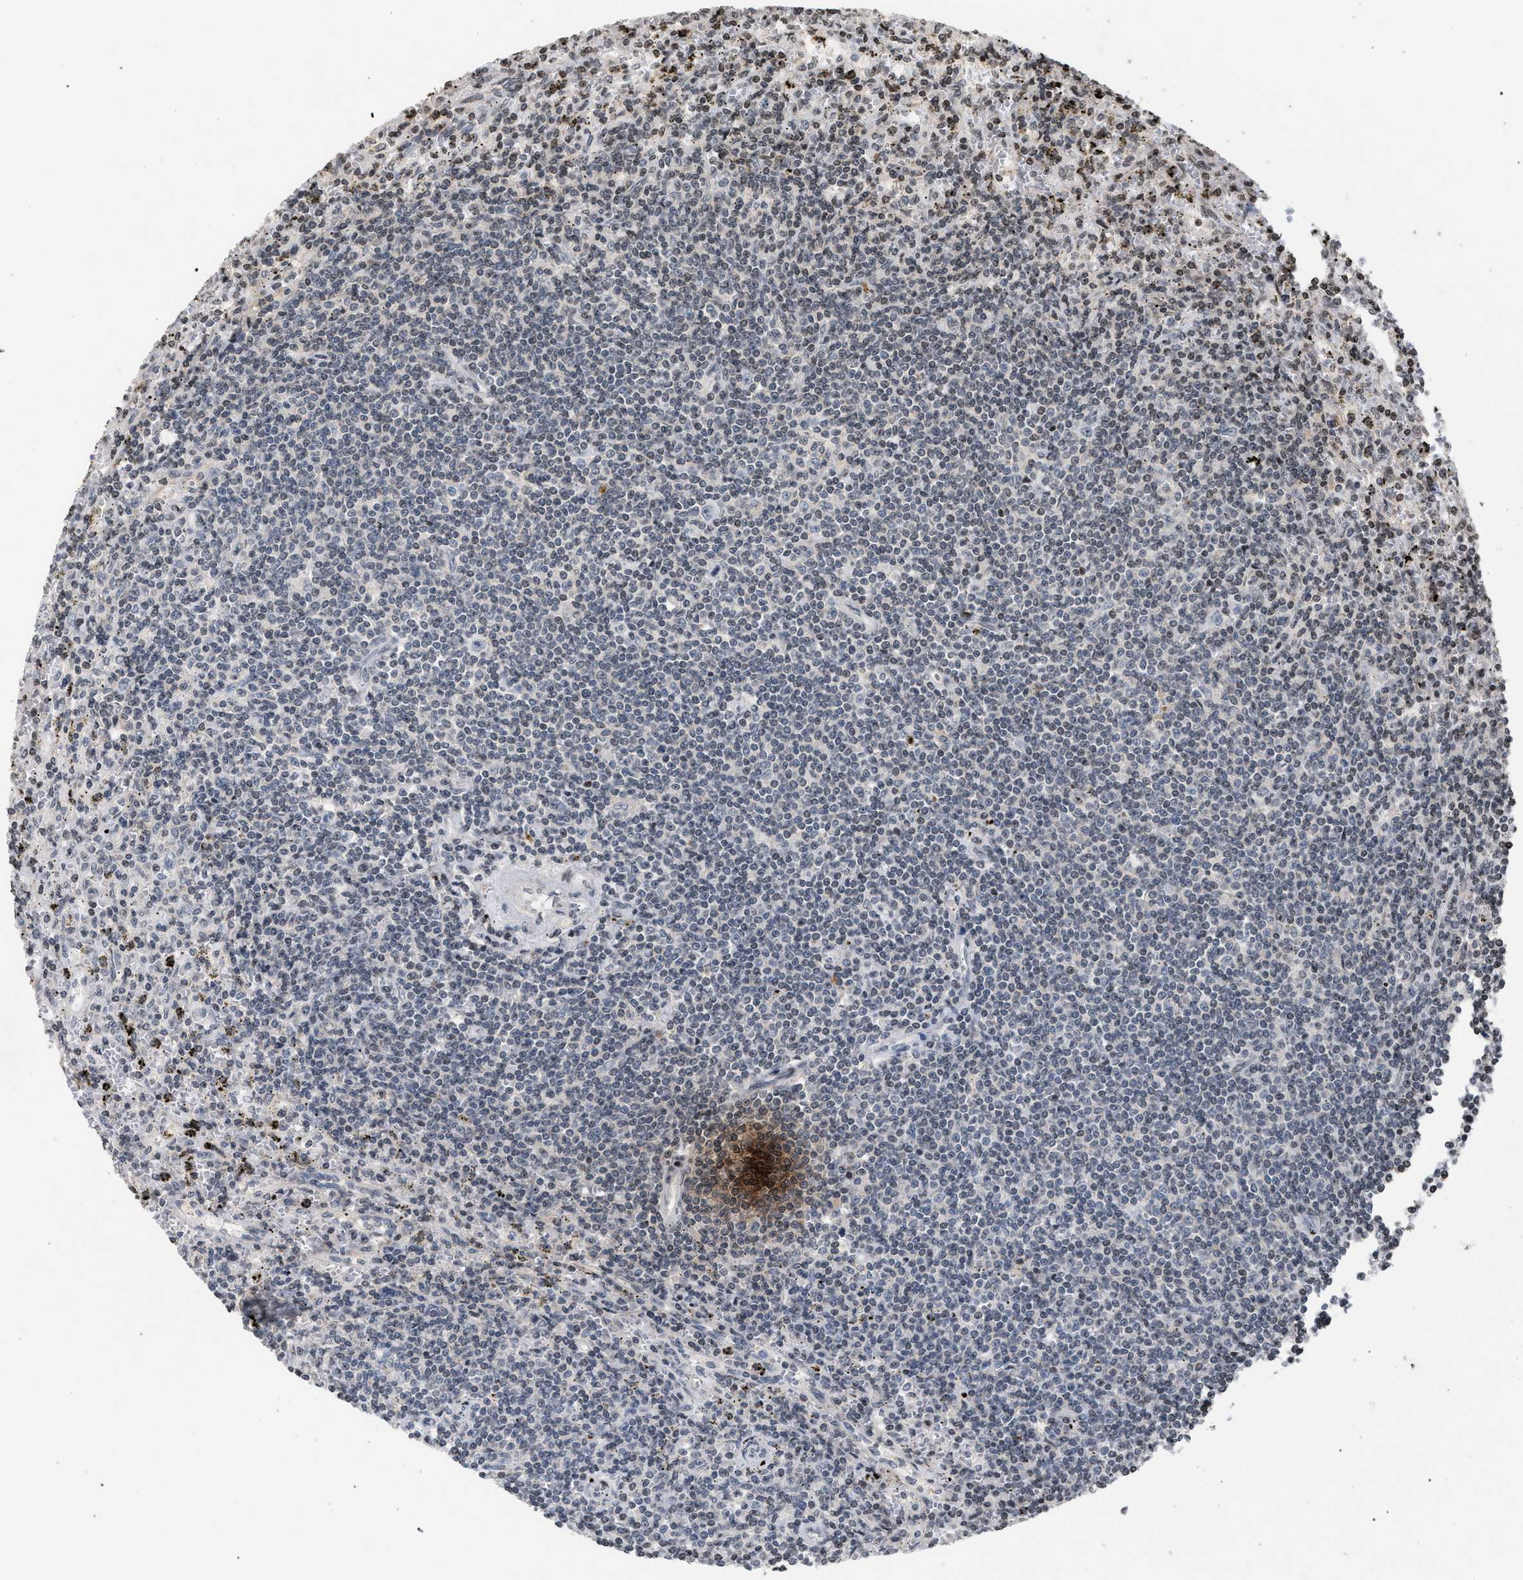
{"staining": {"intensity": "negative", "quantity": "none", "location": "none"}, "tissue": "lymphoma", "cell_type": "Tumor cells", "image_type": "cancer", "snomed": [{"axis": "morphology", "description": "Malignant lymphoma, non-Hodgkin's type, Low grade"}, {"axis": "topography", "description": "Spleen"}], "caption": "Tumor cells show no significant expression in malignant lymphoma, non-Hodgkin's type (low-grade).", "gene": "FOXD3", "patient": {"sex": "male", "age": 76}}